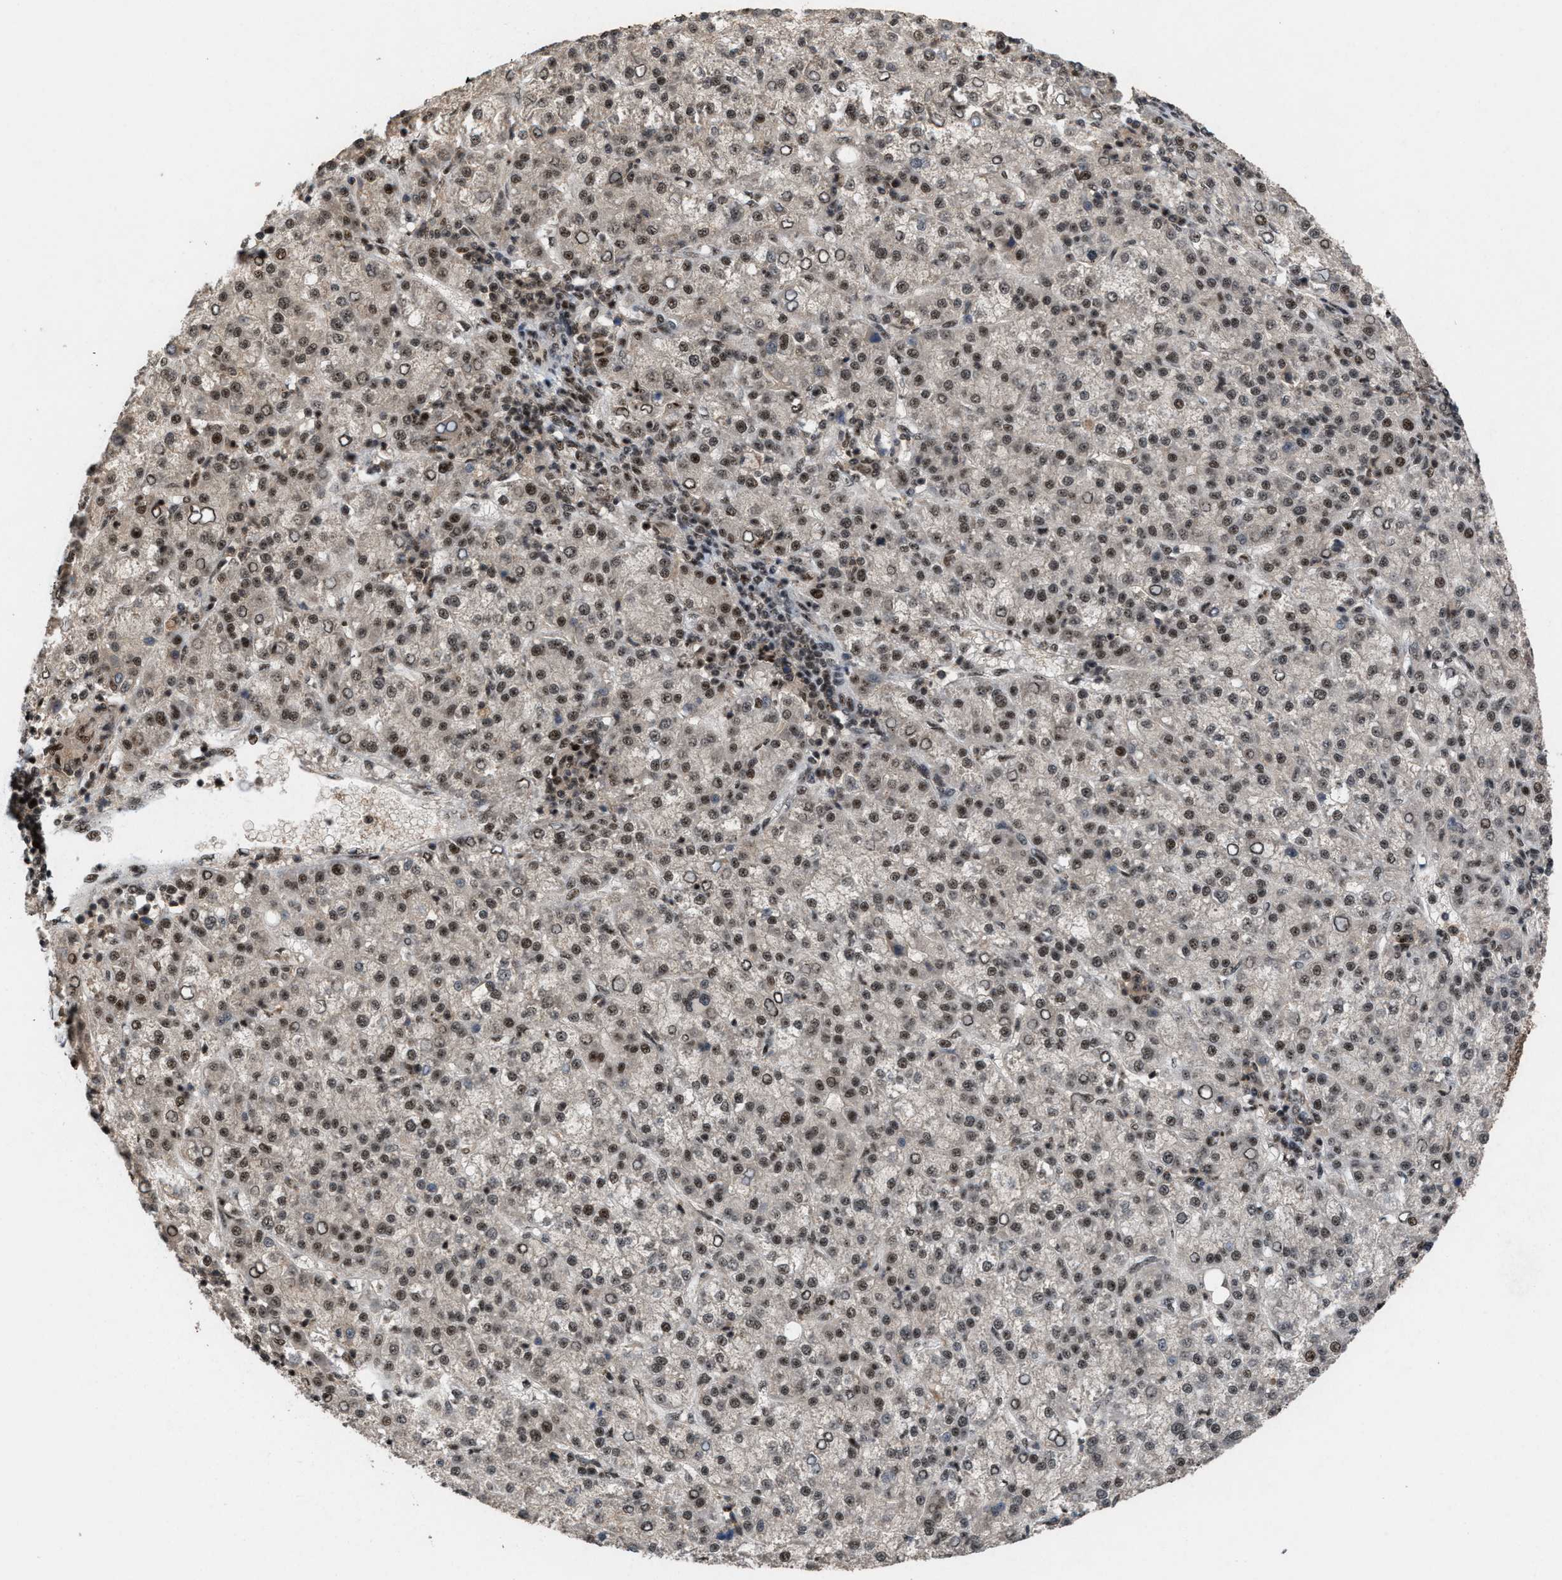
{"staining": {"intensity": "moderate", "quantity": ">75%", "location": "nuclear"}, "tissue": "liver cancer", "cell_type": "Tumor cells", "image_type": "cancer", "snomed": [{"axis": "morphology", "description": "Carcinoma, Hepatocellular, NOS"}, {"axis": "topography", "description": "Liver"}], "caption": "Brown immunohistochemical staining in human liver hepatocellular carcinoma shows moderate nuclear expression in approximately >75% of tumor cells.", "gene": "PRPF4", "patient": {"sex": "female", "age": 58}}